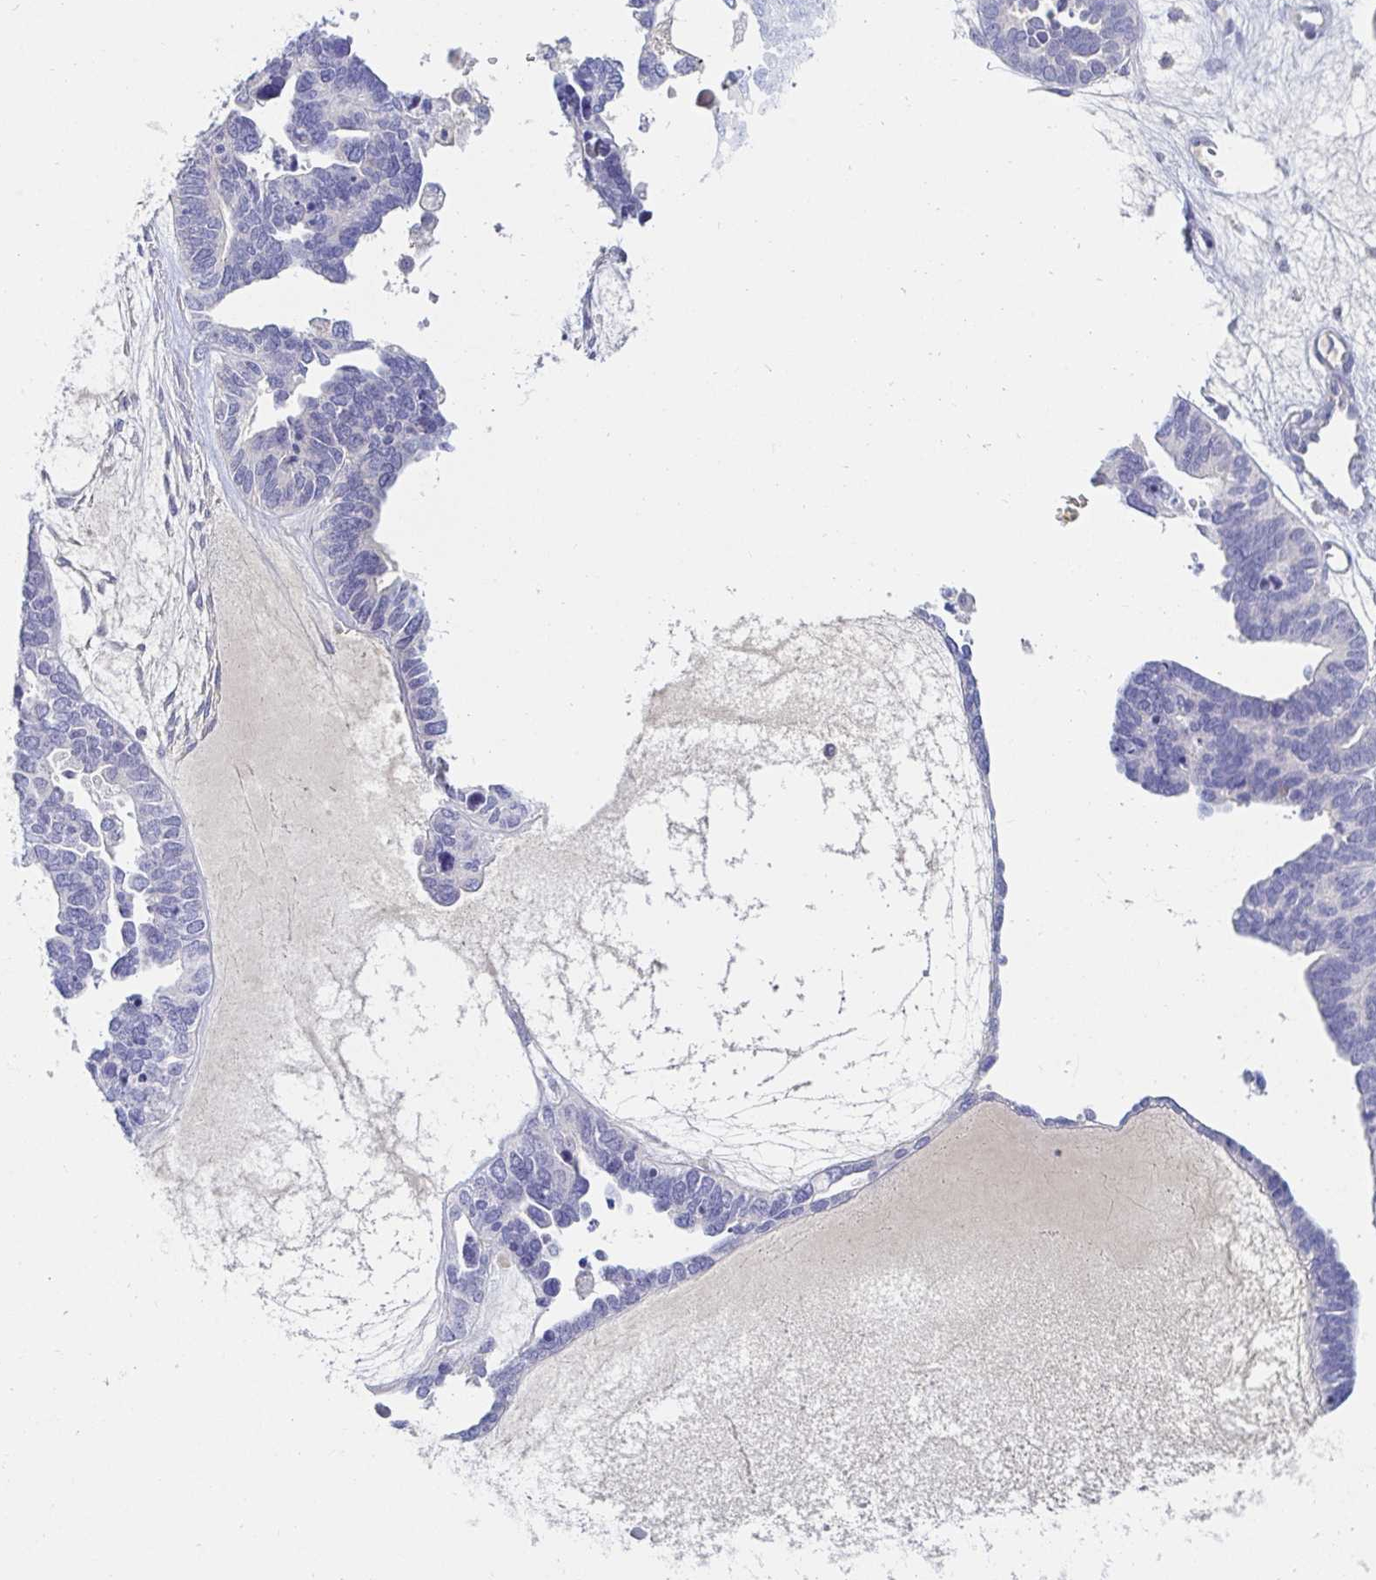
{"staining": {"intensity": "negative", "quantity": "none", "location": "none"}, "tissue": "ovarian cancer", "cell_type": "Tumor cells", "image_type": "cancer", "snomed": [{"axis": "morphology", "description": "Cystadenocarcinoma, serous, NOS"}, {"axis": "topography", "description": "Ovary"}], "caption": "Protein analysis of ovarian cancer (serous cystadenocarcinoma) demonstrates no significant positivity in tumor cells.", "gene": "C4orf17", "patient": {"sex": "female", "age": 51}}